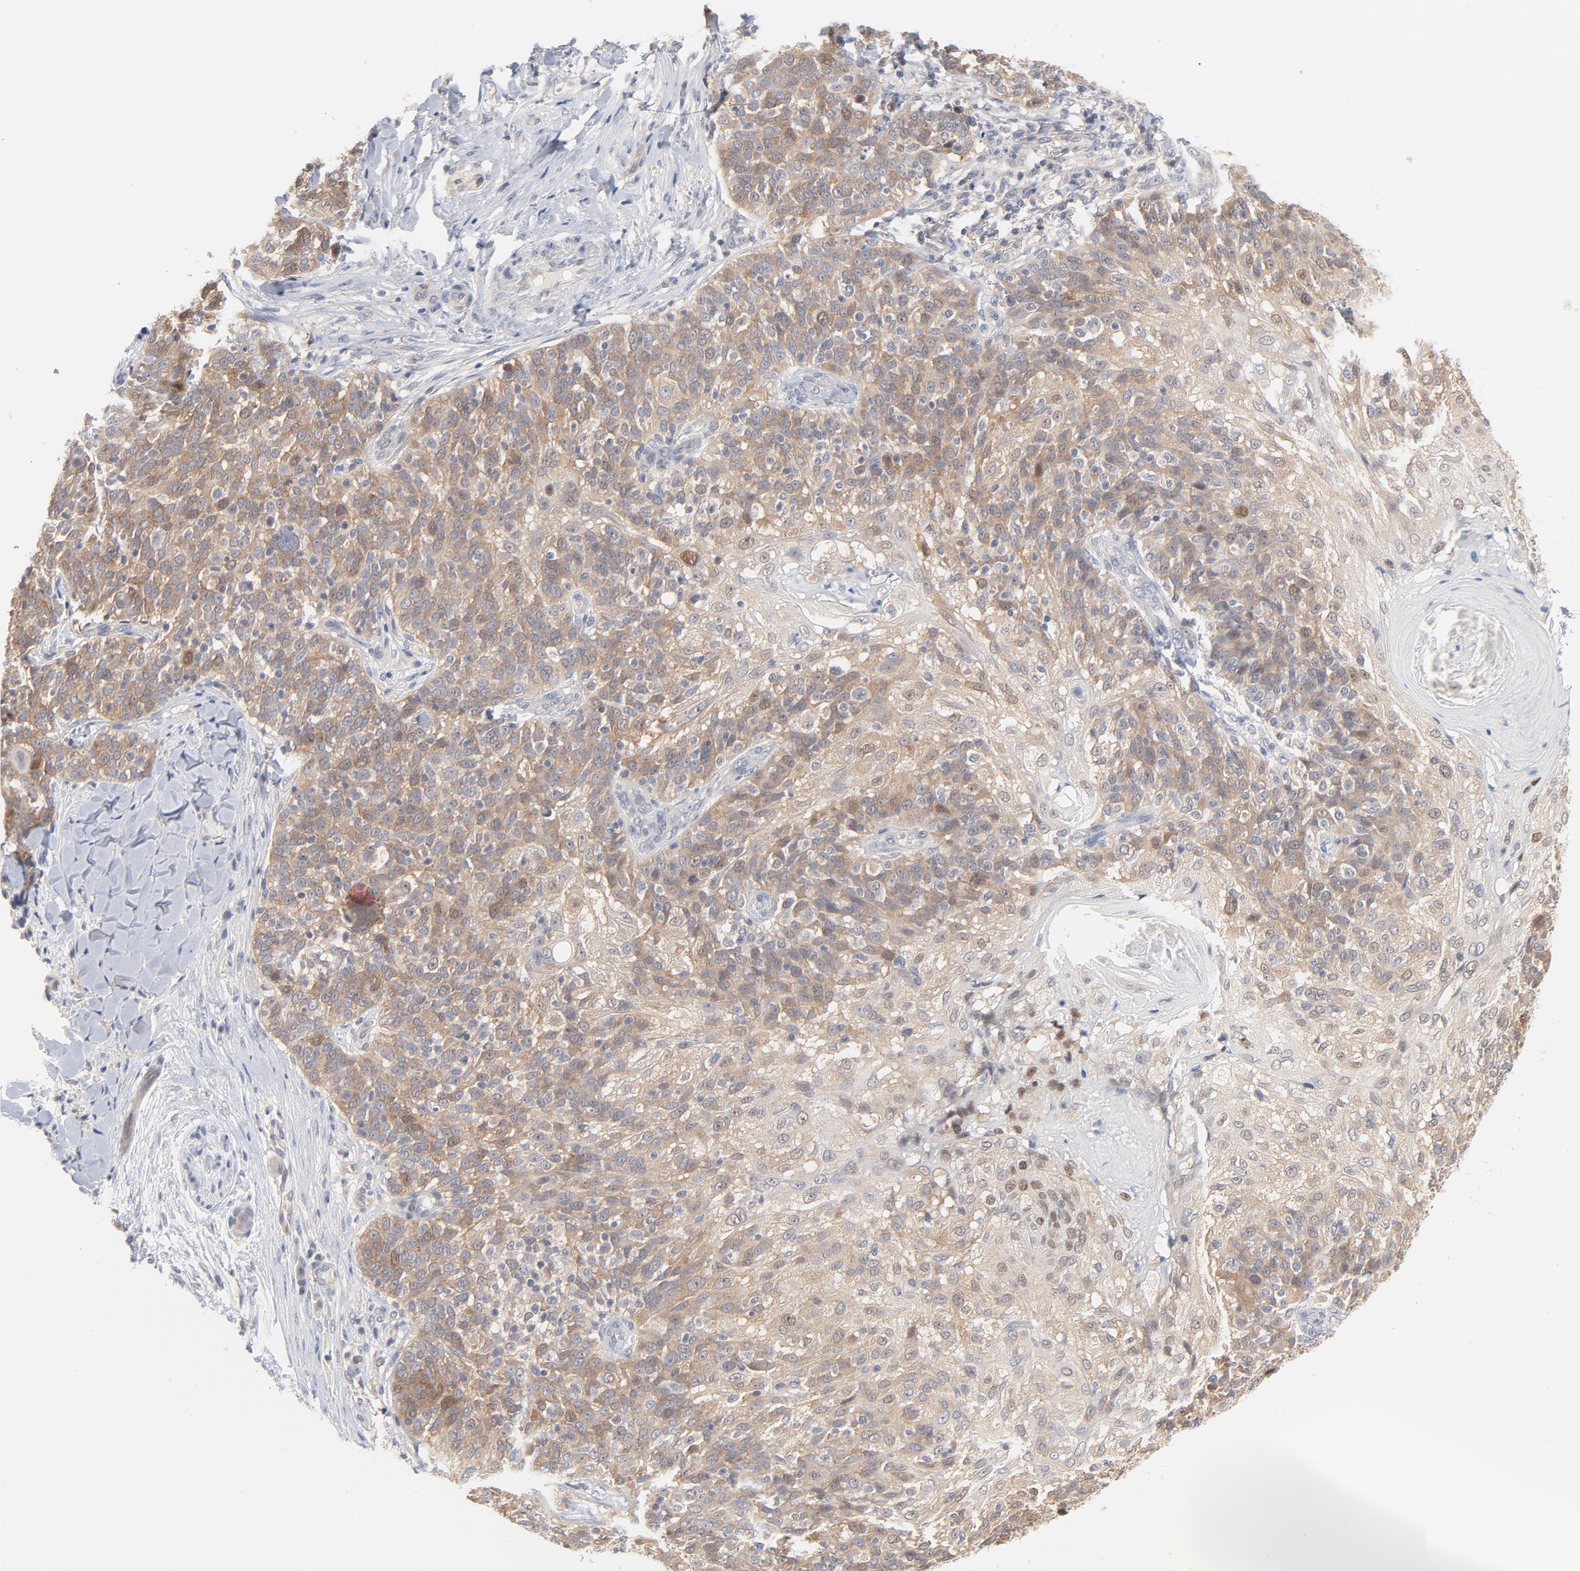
{"staining": {"intensity": "moderate", "quantity": "25%-75%", "location": "cytoplasmic/membranous"}, "tissue": "skin cancer", "cell_type": "Tumor cells", "image_type": "cancer", "snomed": [{"axis": "morphology", "description": "Normal tissue, NOS"}, {"axis": "morphology", "description": "Squamous cell carcinoma, NOS"}, {"axis": "topography", "description": "Skin"}], "caption": "High-magnification brightfield microscopy of skin squamous cell carcinoma stained with DAB (brown) and counterstained with hematoxylin (blue). tumor cells exhibit moderate cytoplasmic/membranous positivity is appreciated in about25%-75% of cells.", "gene": "UBL4A", "patient": {"sex": "female", "age": 83}}